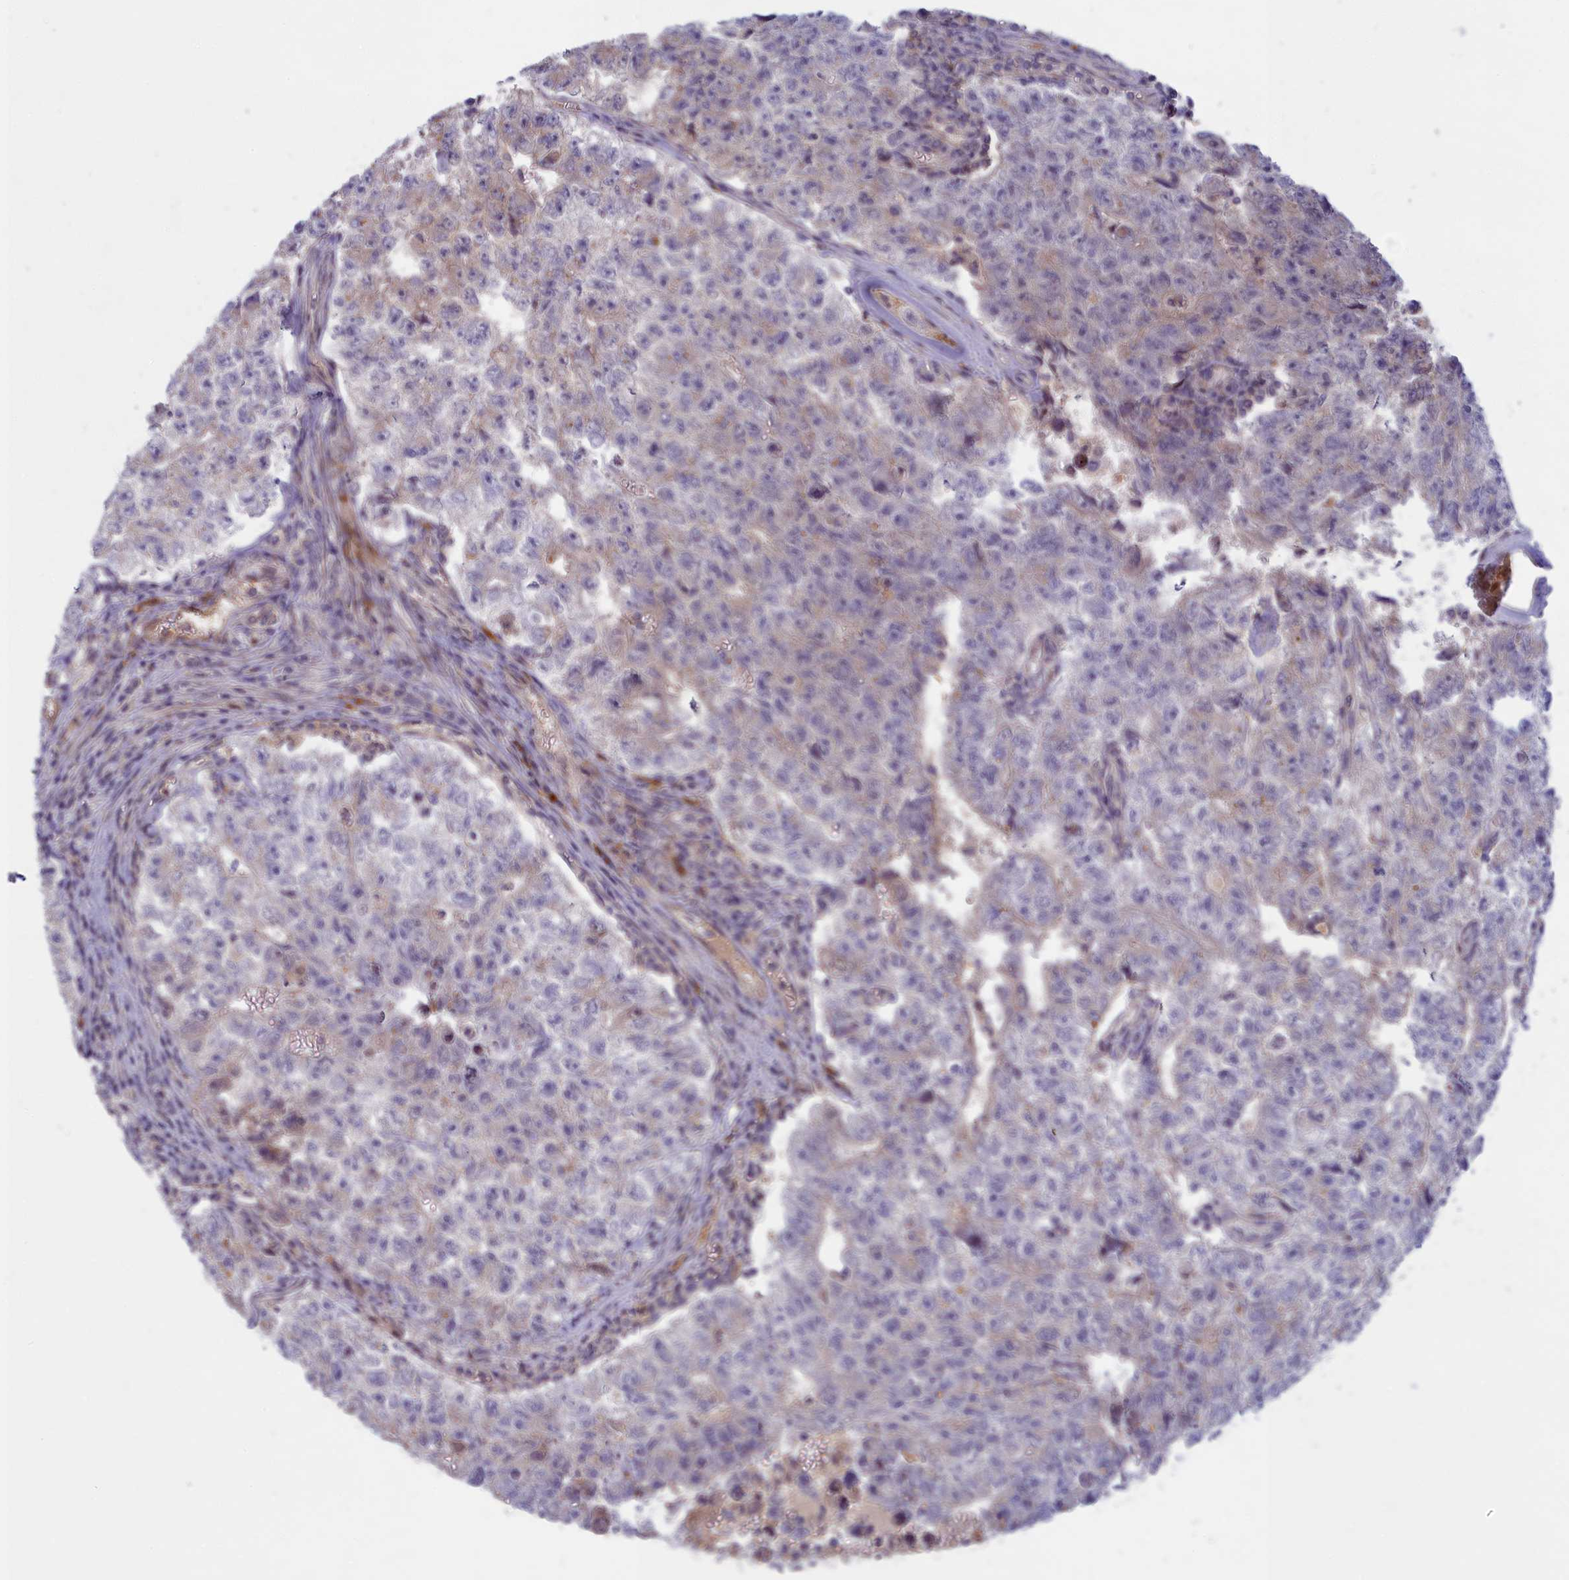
{"staining": {"intensity": "negative", "quantity": "none", "location": "none"}, "tissue": "testis cancer", "cell_type": "Tumor cells", "image_type": "cancer", "snomed": [{"axis": "morphology", "description": "Carcinoma, Embryonal, NOS"}, {"axis": "topography", "description": "Testis"}], "caption": "Histopathology image shows no significant protein positivity in tumor cells of testis cancer.", "gene": "FCSK", "patient": {"sex": "male", "age": 17}}